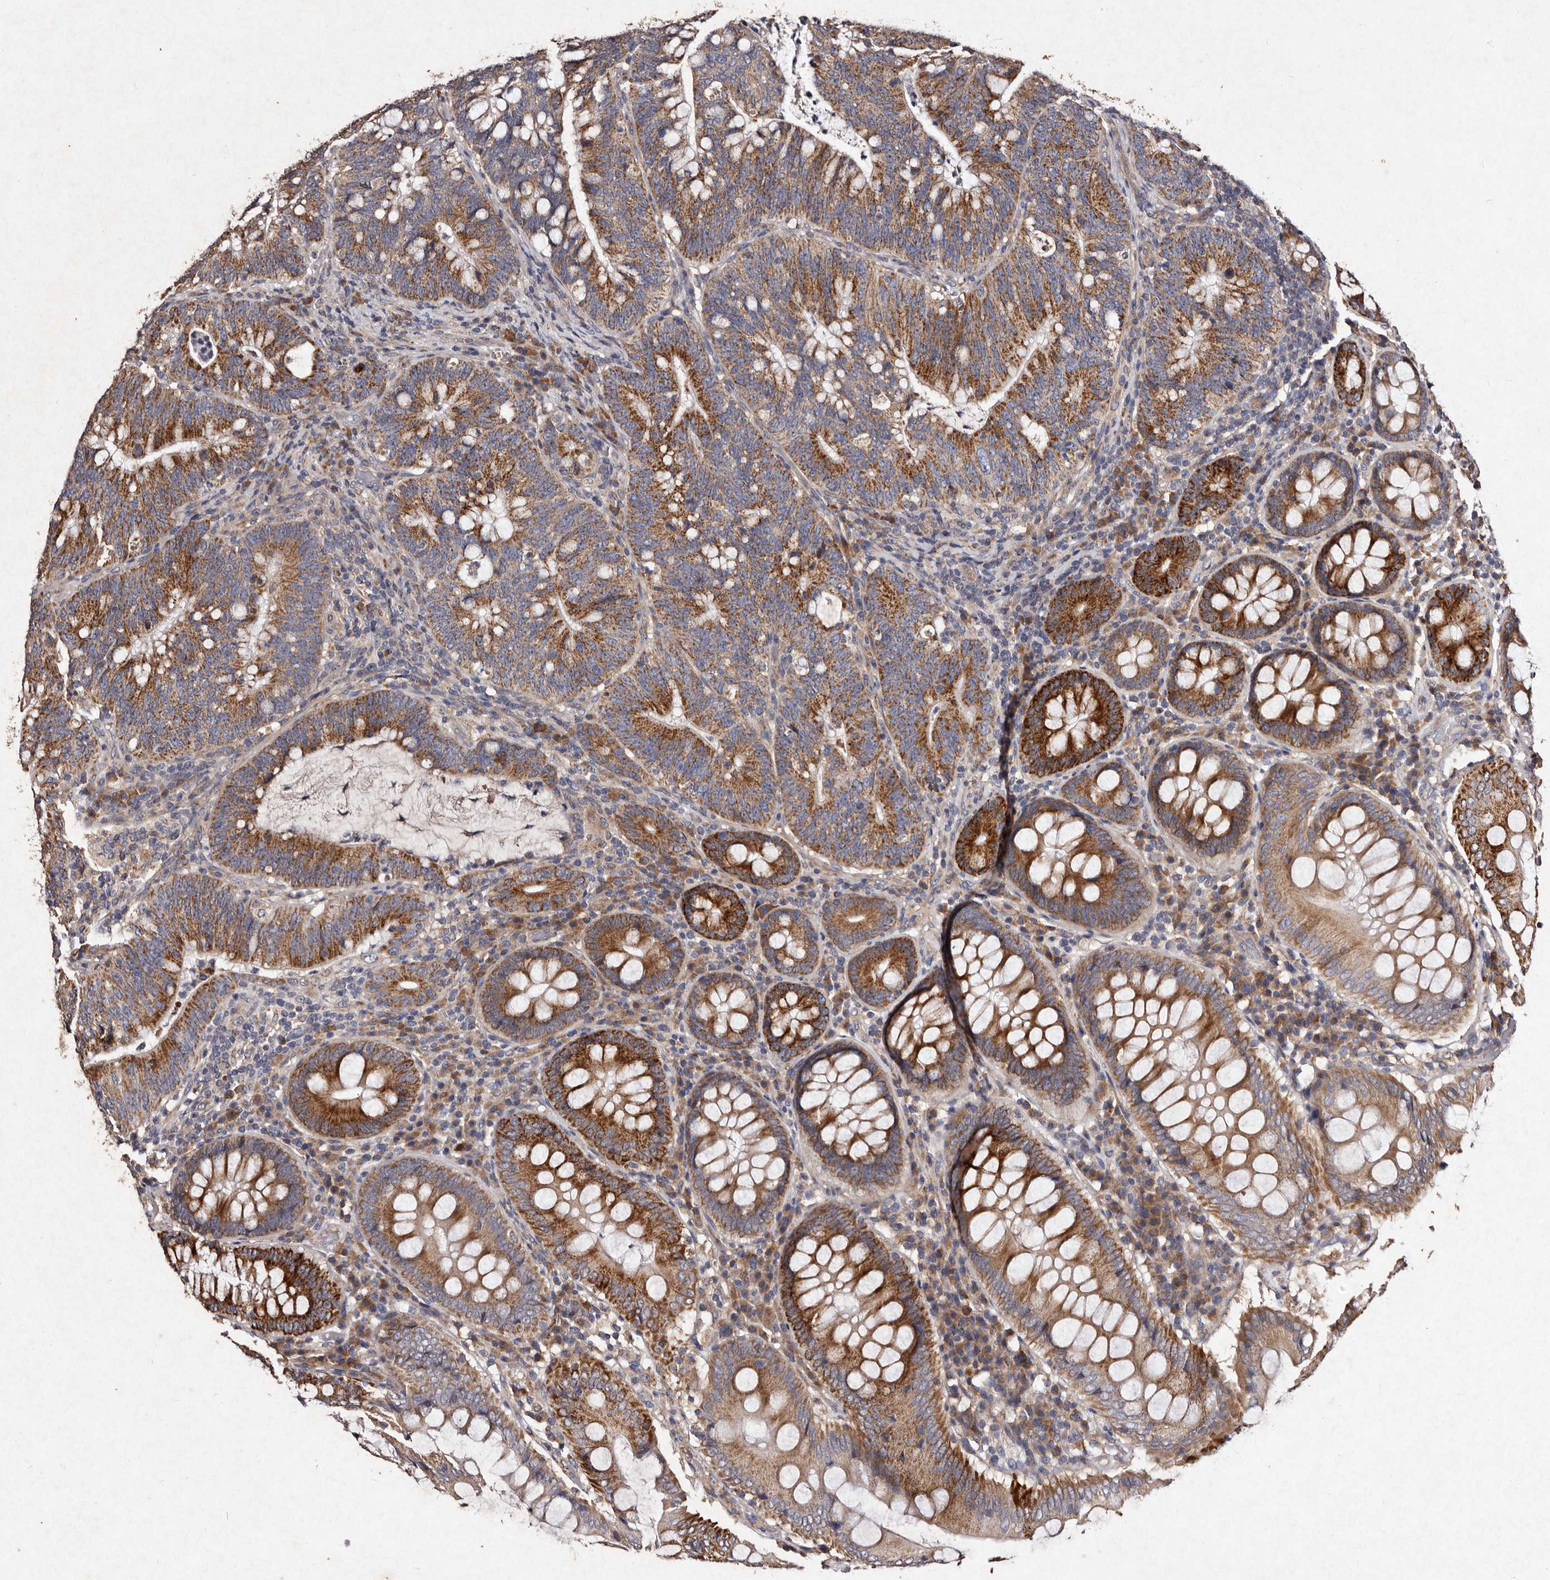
{"staining": {"intensity": "moderate", "quantity": ">75%", "location": "cytoplasmic/membranous"}, "tissue": "colorectal cancer", "cell_type": "Tumor cells", "image_type": "cancer", "snomed": [{"axis": "morphology", "description": "Adenocarcinoma, NOS"}, {"axis": "topography", "description": "Colon"}], "caption": "DAB (3,3'-diaminobenzidine) immunohistochemical staining of human colorectal cancer (adenocarcinoma) reveals moderate cytoplasmic/membranous protein staining in about >75% of tumor cells.", "gene": "TFB1M", "patient": {"sex": "female", "age": 66}}